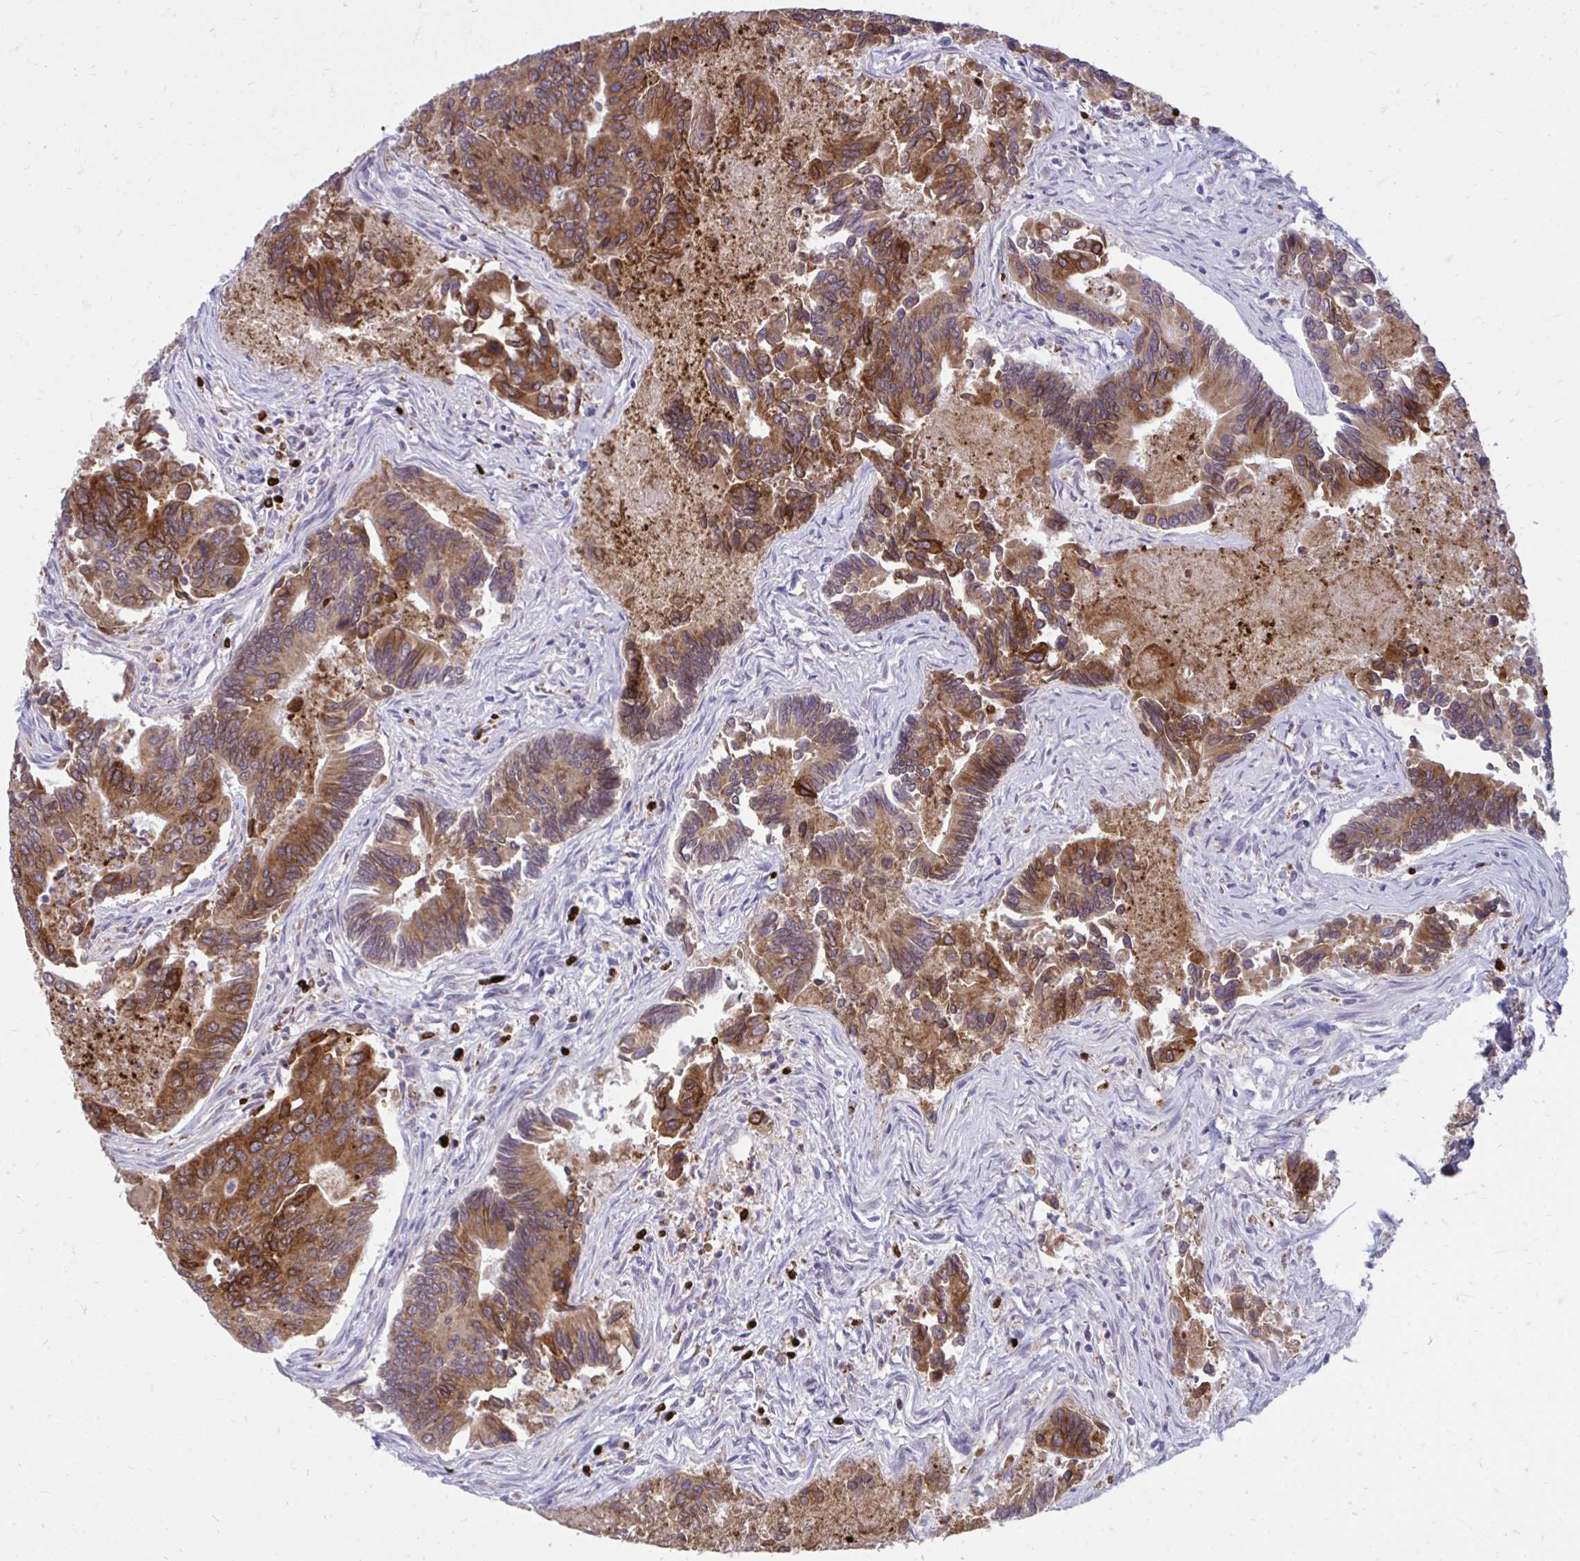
{"staining": {"intensity": "strong", "quantity": ">75%", "location": "cytoplasmic/membranous"}, "tissue": "colorectal cancer", "cell_type": "Tumor cells", "image_type": "cancer", "snomed": [{"axis": "morphology", "description": "Adenocarcinoma, NOS"}, {"axis": "topography", "description": "Colon"}], "caption": "Protein staining of adenocarcinoma (colorectal) tissue reveals strong cytoplasmic/membranous expression in approximately >75% of tumor cells.", "gene": "ACSL5", "patient": {"sex": "female", "age": 67}}